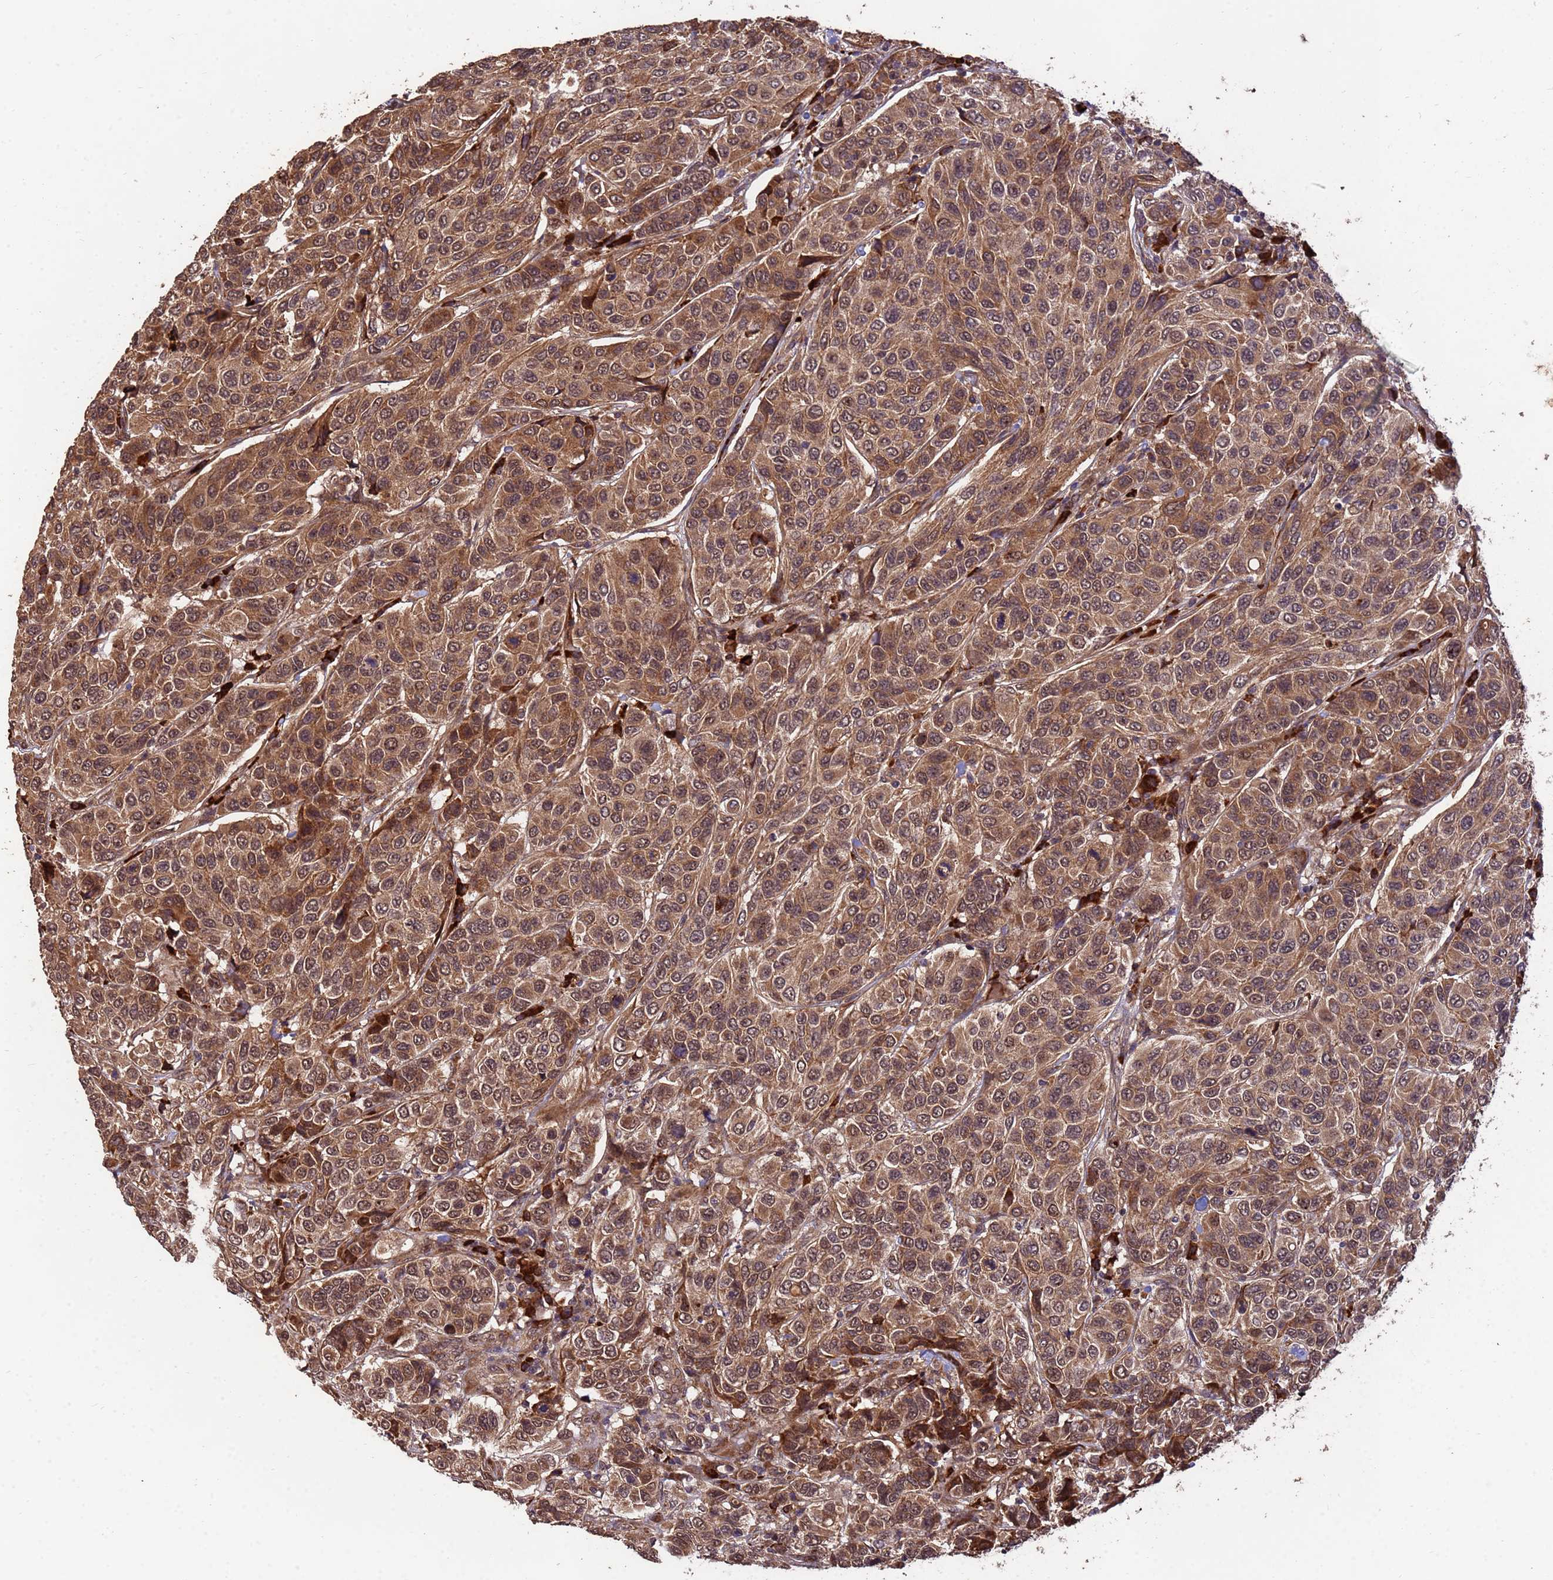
{"staining": {"intensity": "moderate", "quantity": ">75%", "location": "cytoplasmic/membranous,nuclear"}, "tissue": "breast cancer", "cell_type": "Tumor cells", "image_type": "cancer", "snomed": [{"axis": "morphology", "description": "Duct carcinoma"}, {"axis": "topography", "description": "Breast"}], "caption": "Protein expression analysis of human breast cancer reveals moderate cytoplasmic/membranous and nuclear positivity in approximately >75% of tumor cells. (DAB = brown stain, brightfield microscopy at high magnification).", "gene": "ZNF619", "patient": {"sex": "female", "age": 55}}